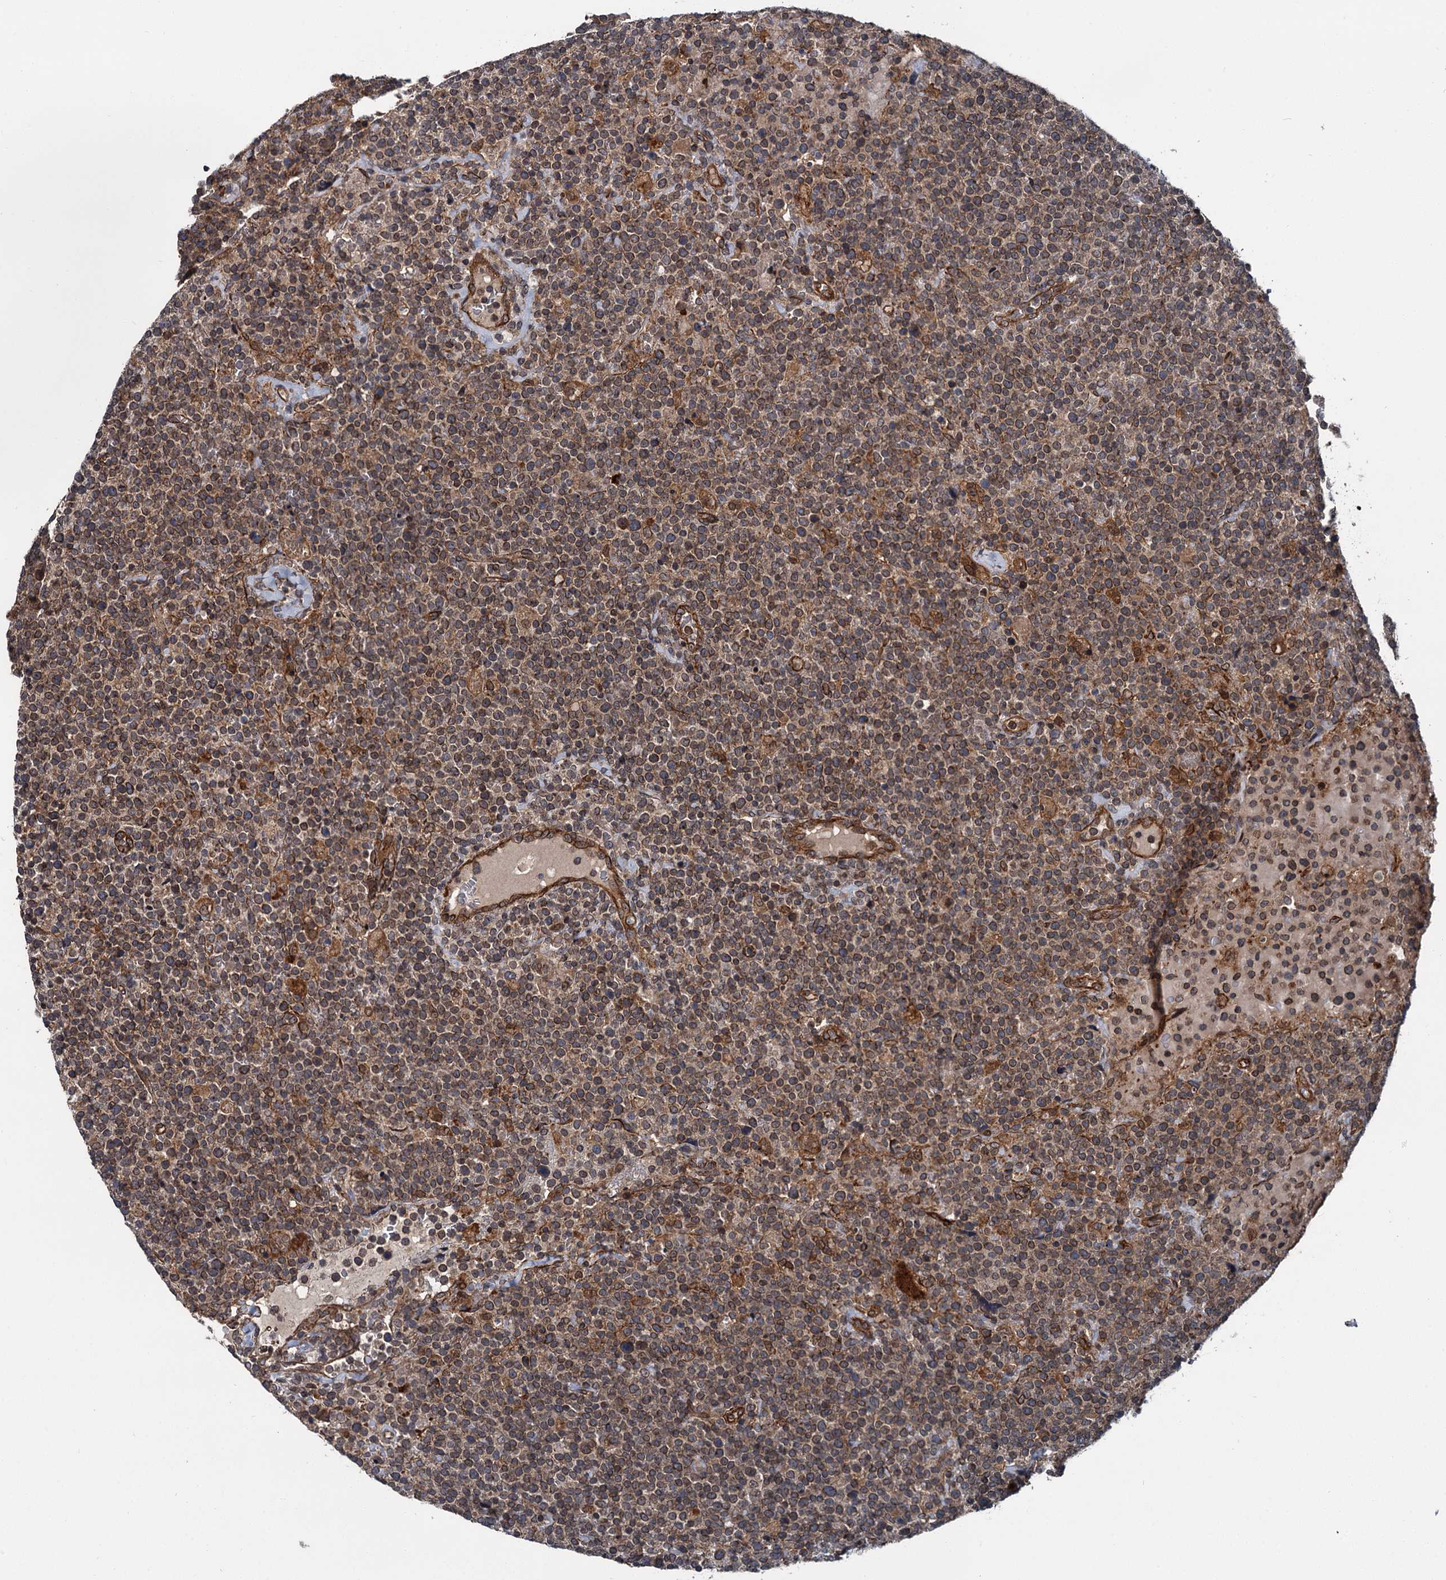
{"staining": {"intensity": "weak", "quantity": ">75%", "location": "cytoplasmic/membranous"}, "tissue": "lymphoma", "cell_type": "Tumor cells", "image_type": "cancer", "snomed": [{"axis": "morphology", "description": "Malignant lymphoma, non-Hodgkin's type, High grade"}, {"axis": "topography", "description": "Lymph node"}], "caption": "Lymphoma stained with a brown dye shows weak cytoplasmic/membranous positive expression in approximately >75% of tumor cells.", "gene": "ZFYVE19", "patient": {"sex": "male", "age": 61}}